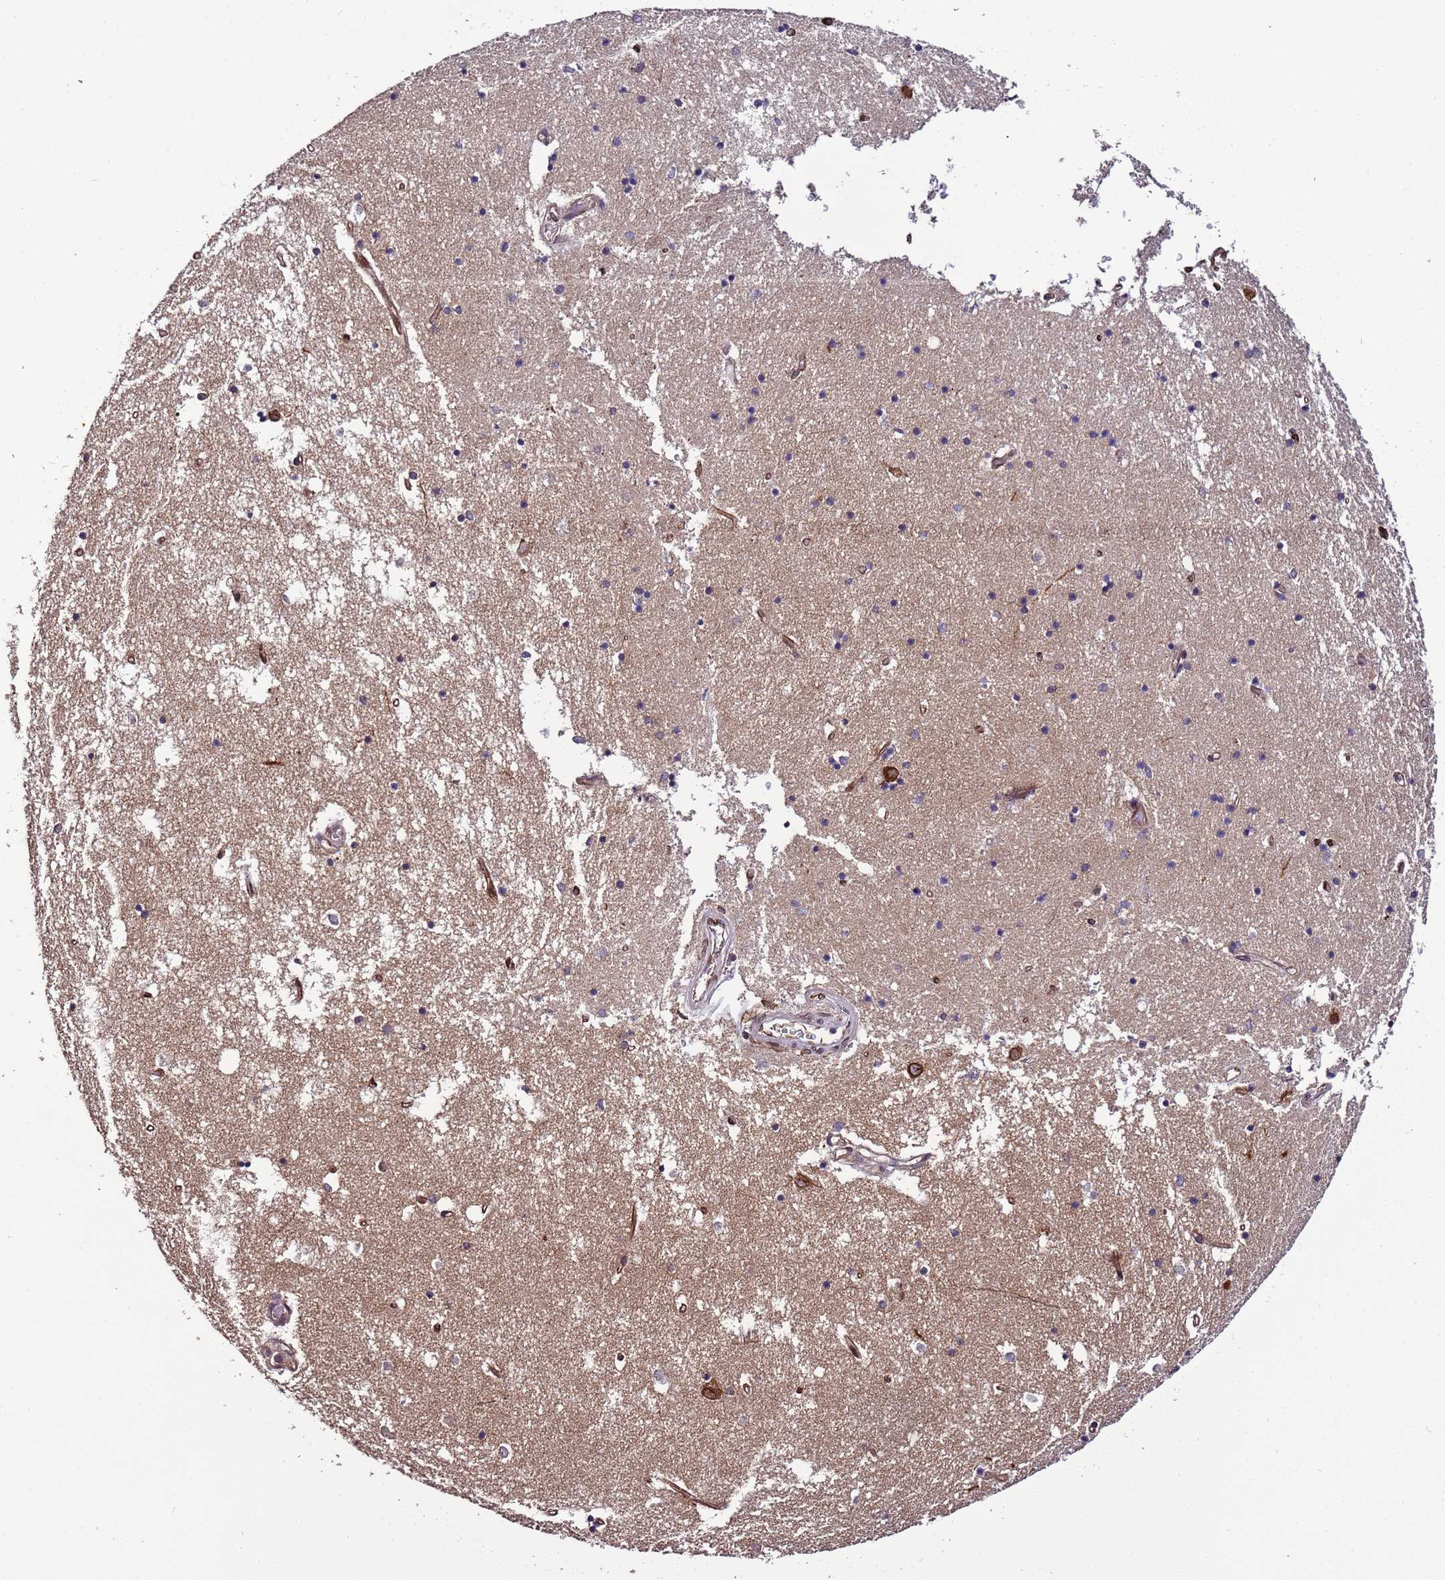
{"staining": {"intensity": "strong", "quantity": "<25%", "location": "cytoplasmic/membranous"}, "tissue": "hippocampus", "cell_type": "Glial cells", "image_type": "normal", "snomed": [{"axis": "morphology", "description": "Normal tissue, NOS"}, {"axis": "topography", "description": "Hippocampus"}], "caption": "This photomicrograph shows immunohistochemistry (IHC) staining of normal human hippocampus, with medium strong cytoplasmic/membranous staining in approximately <25% of glial cells.", "gene": "SLC41A3", "patient": {"sex": "male", "age": 70}}